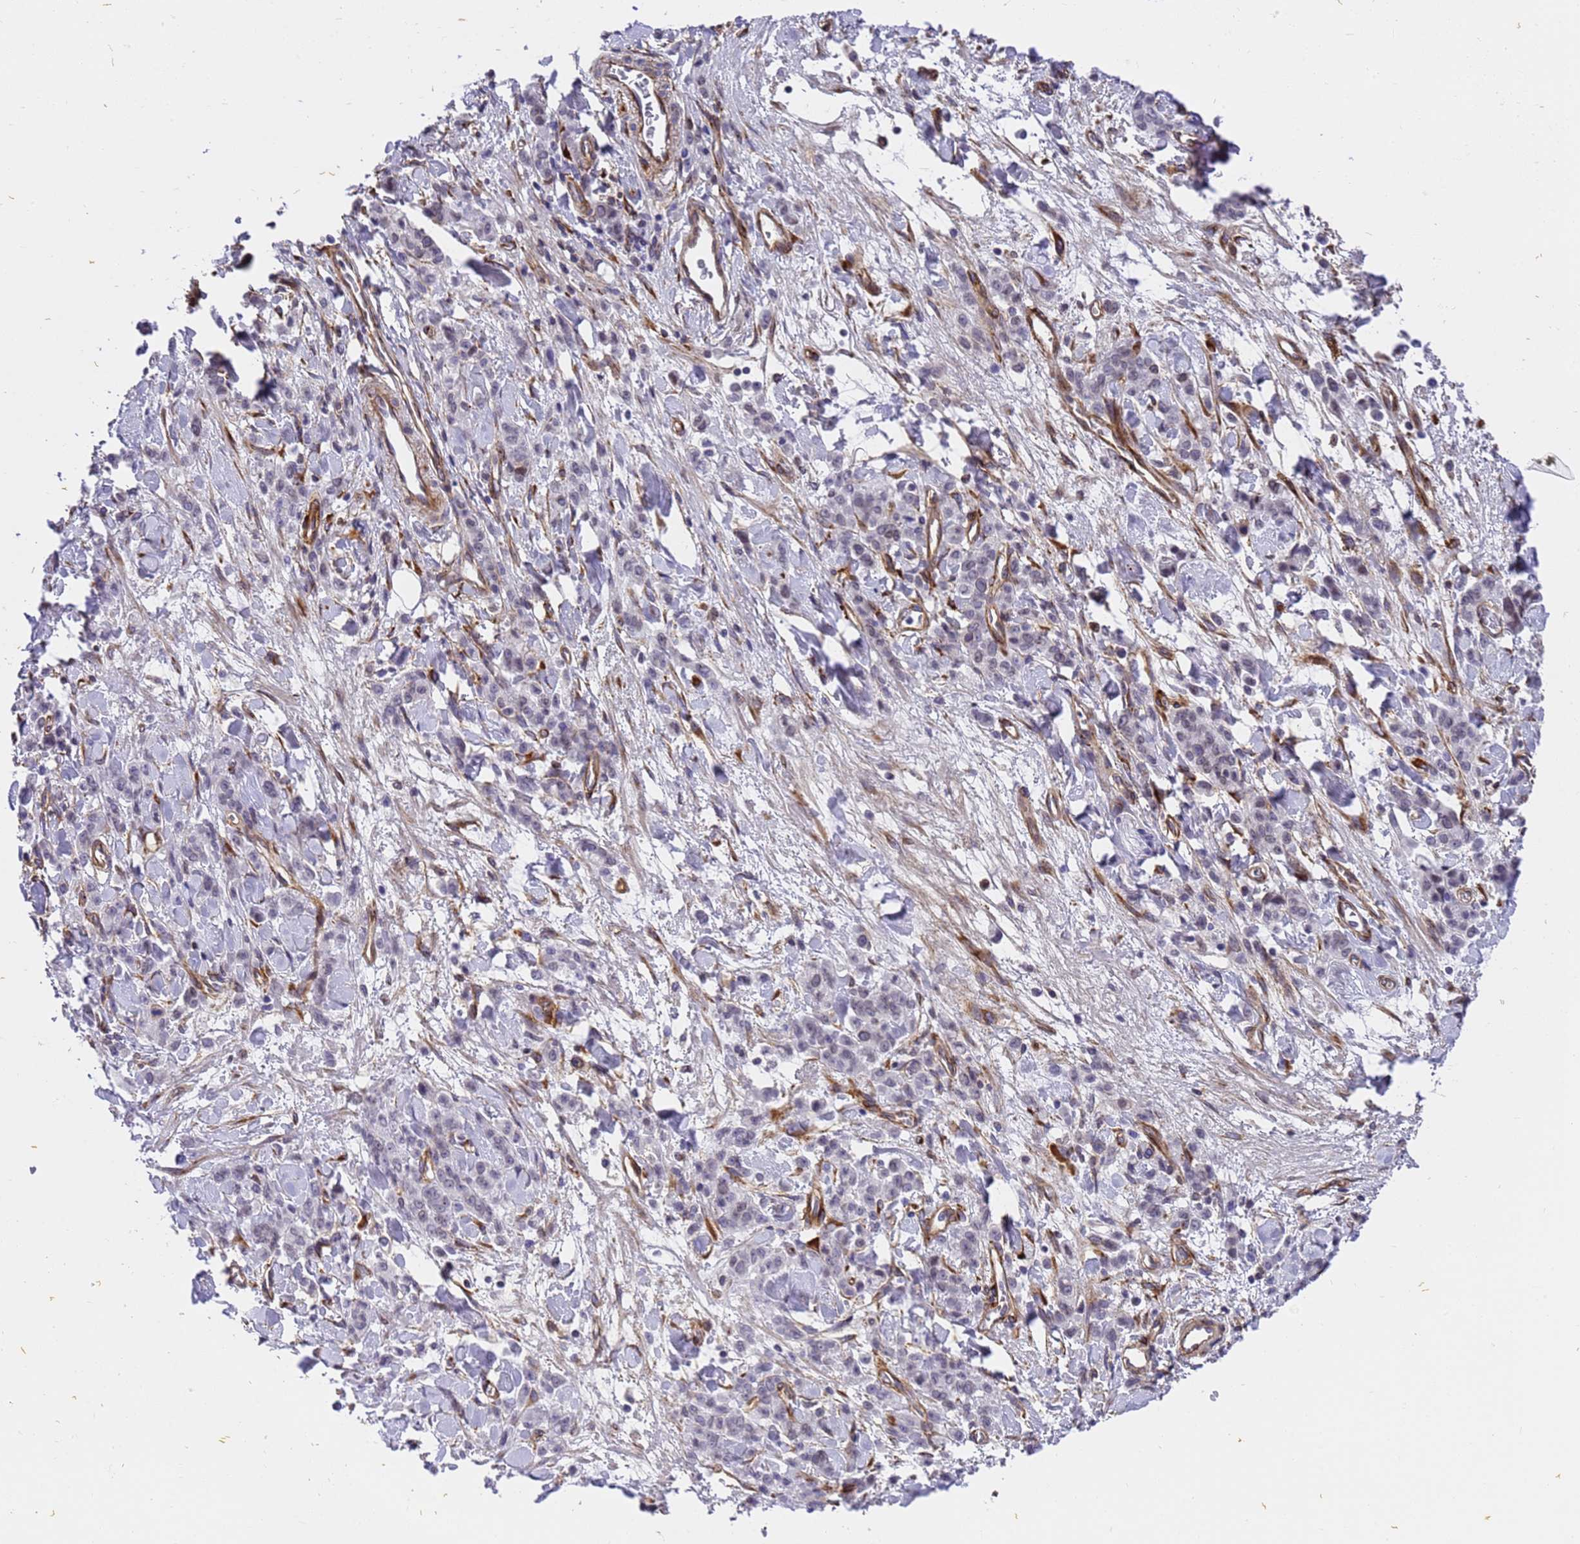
{"staining": {"intensity": "negative", "quantity": "none", "location": "none"}, "tissue": "stomach cancer", "cell_type": "Tumor cells", "image_type": "cancer", "snomed": [{"axis": "morphology", "description": "Normal tissue, NOS"}, {"axis": "morphology", "description": "Adenocarcinoma, NOS"}, {"axis": "topography", "description": "Stomach"}], "caption": "Immunohistochemistry histopathology image of neoplastic tissue: human stomach cancer (adenocarcinoma) stained with DAB (3,3'-diaminobenzidine) displays no significant protein staining in tumor cells. (Immunohistochemistry, brightfield microscopy, high magnification).", "gene": "IGFBP7", "patient": {"sex": "male", "age": 82}}